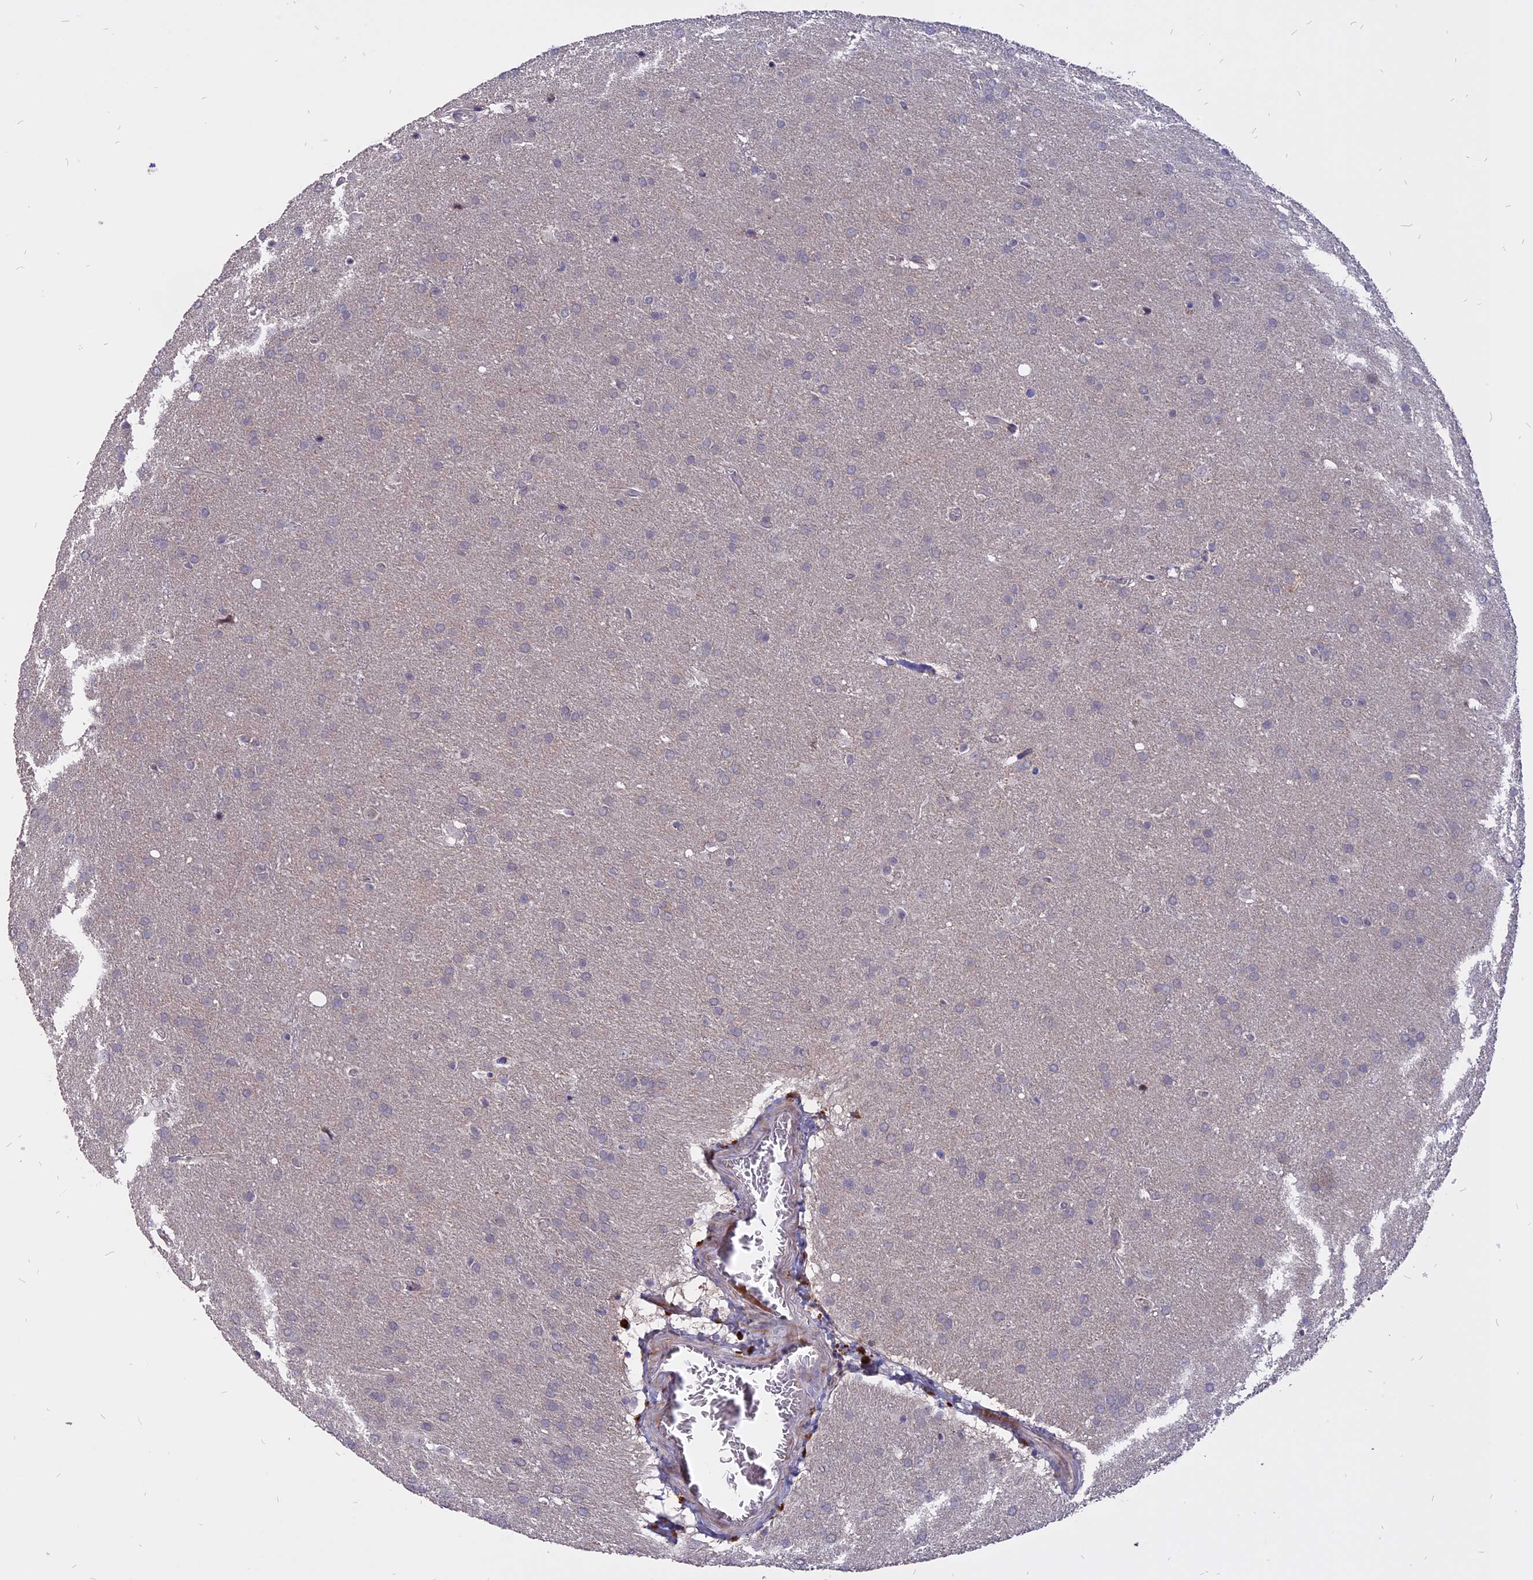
{"staining": {"intensity": "negative", "quantity": "none", "location": "none"}, "tissue": "glioma", "cell_type": "Tumor cells", "image_type": "cancer", "snomed": [{"axis": "morphology", "description": "Glioma, malignant, Low grade"}, {"axis": "topography", "description": "Brain"}], "caption": "Immunohistochemical staining of malignant glioma (low-grade) reveals no significant positivity in tumor cells.", "gene": "TMEM263", "patient": {"sex": "female", "age": 32}}